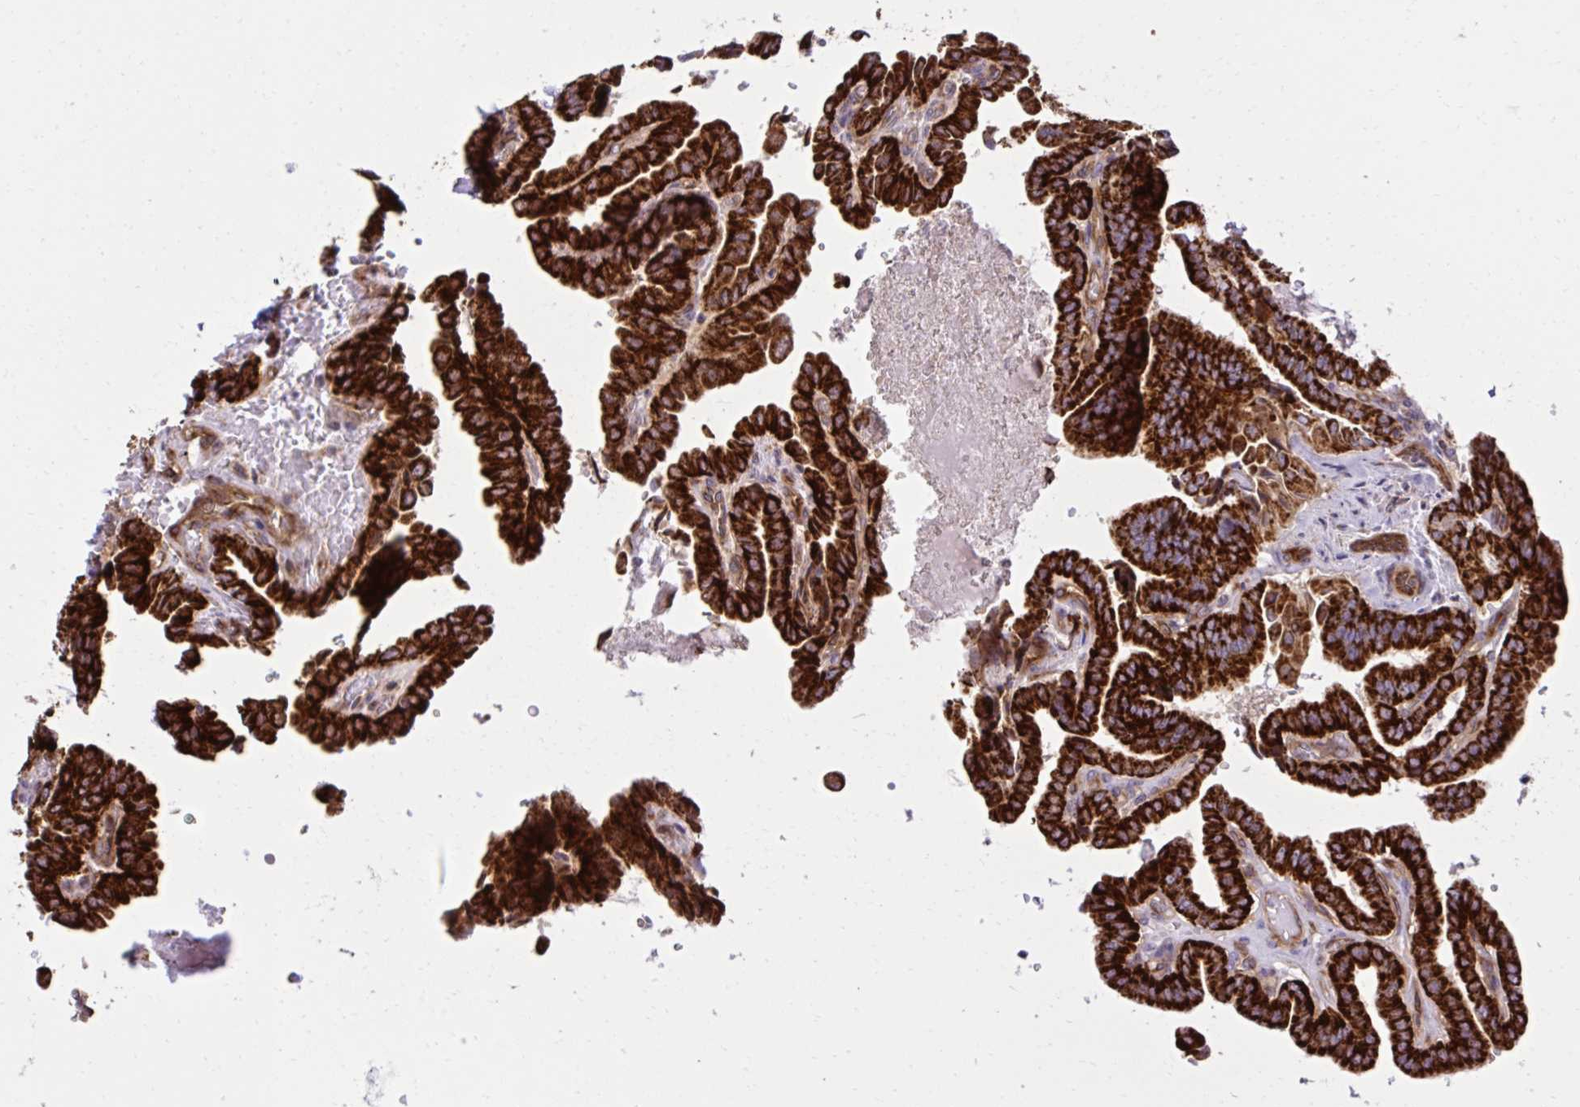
{"staining": {"intensity": "strong", "quantity": ">75%", "location": "cytoplasmic/membranous"}, "tissue": "thyroid cancer", "cell_type": "Tumor cells", "image_type": "cancer", "snomed": [{"axis": "morphology", "description": "Papillary adenocarcinoma, NOS"}, {"axis": "topography", "description": "Thyroid gland"}], "caption": "A high amount of strong cytoplasmic/membranous staining is present in approximately >75% of tumor cells in thyroid cancer tissue.", "gene": "LIMS1", "patient": {"sex": "male", "age": 87}}